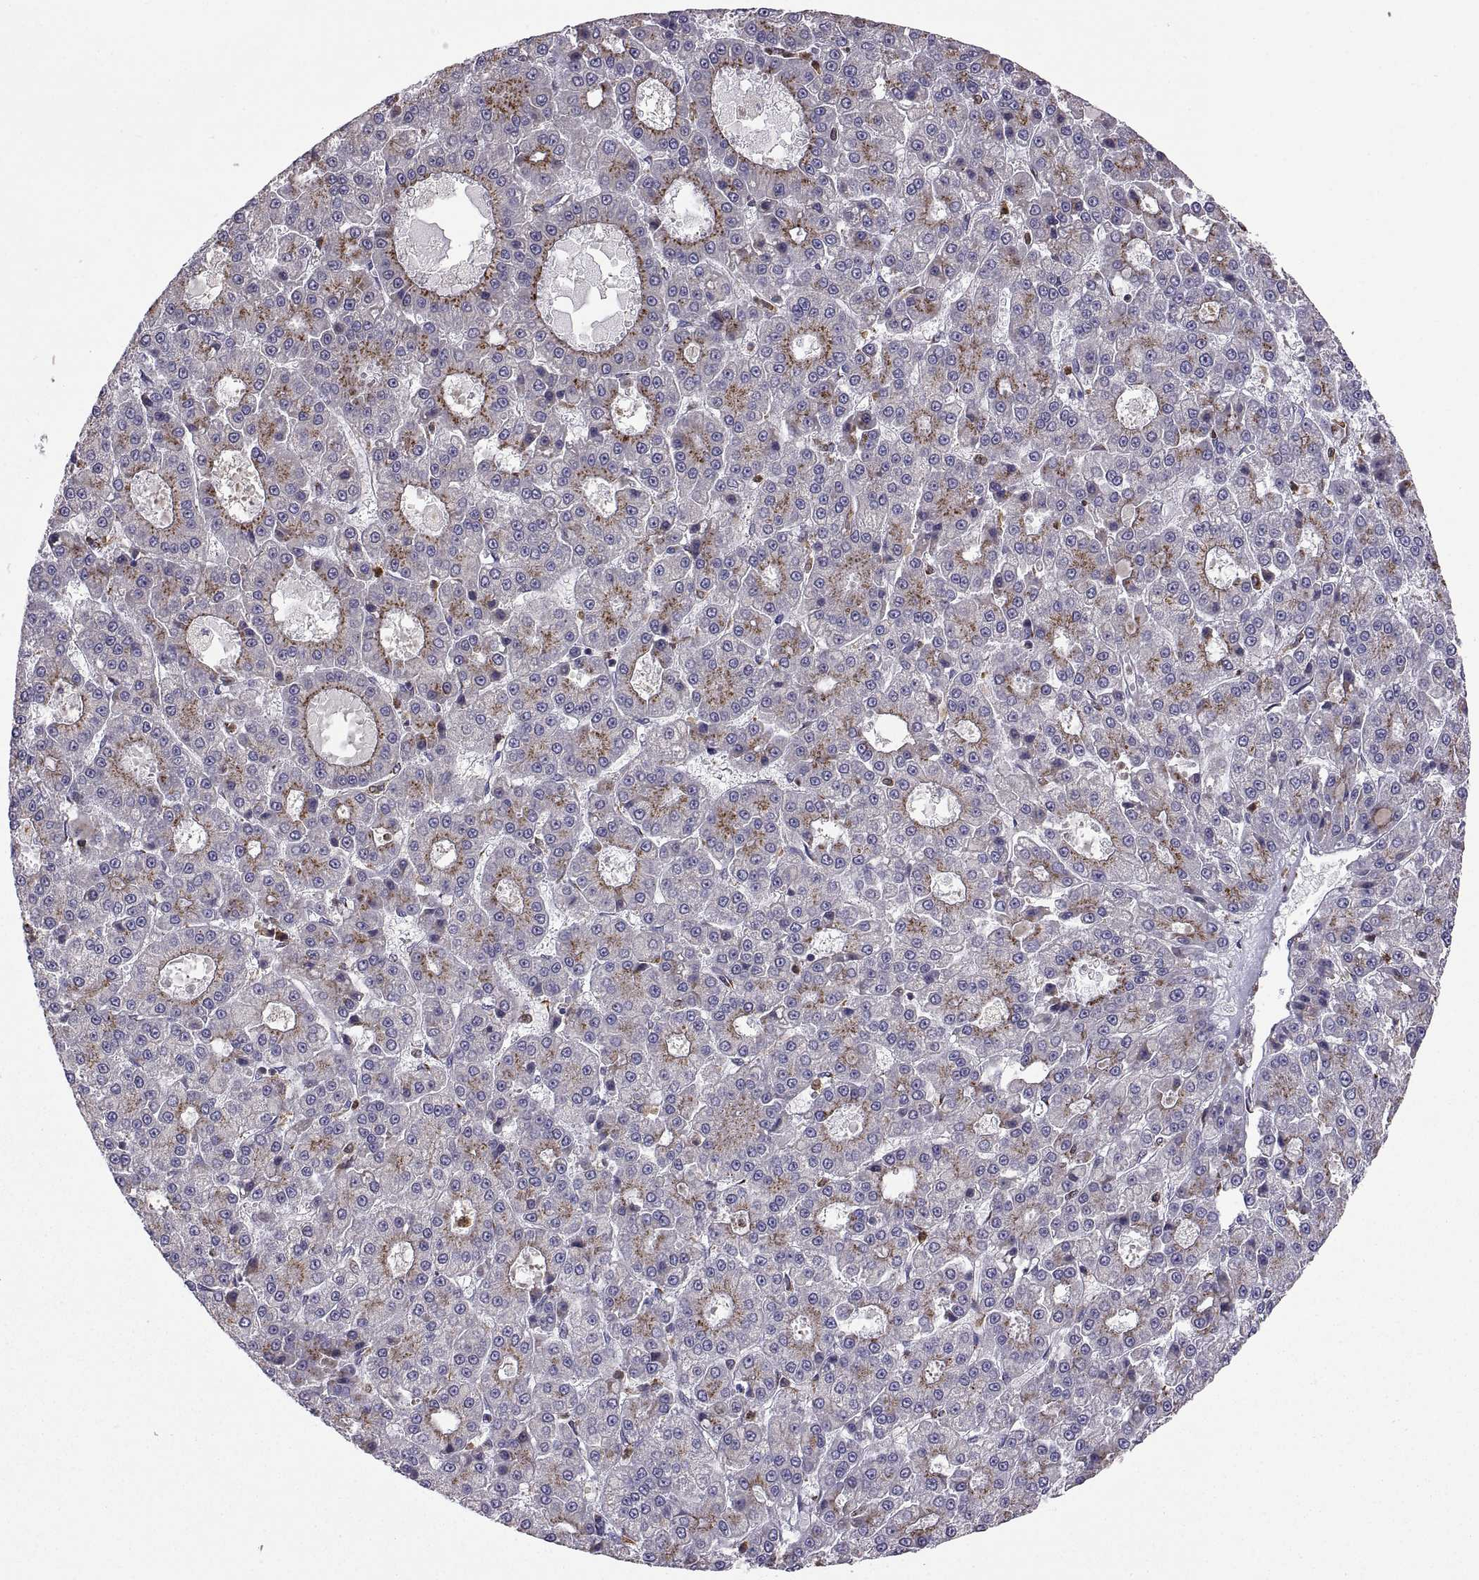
{"staining": {"intensity": "strong", "quantity": "25%-75%", "location": "cytoplasmic/membranous"}, "tissue": "liver cancer", "cell_type": "Tumor cells", "image_type": "cancer", "snomed": [{"axis": "morphology", "description": "Carcinoma, Hepatocellular, NOS"}, {"axis": "topography", "description": "Liver"}], "caption": "A high amount of strong cytoplasmic/membranous staining is present in approximately 25%-75% of tumor cells in hepatocellular carcinoma (liver) tissue.", "gene": "ACAP1", "patient": {"sex": "male", "age": 70}}